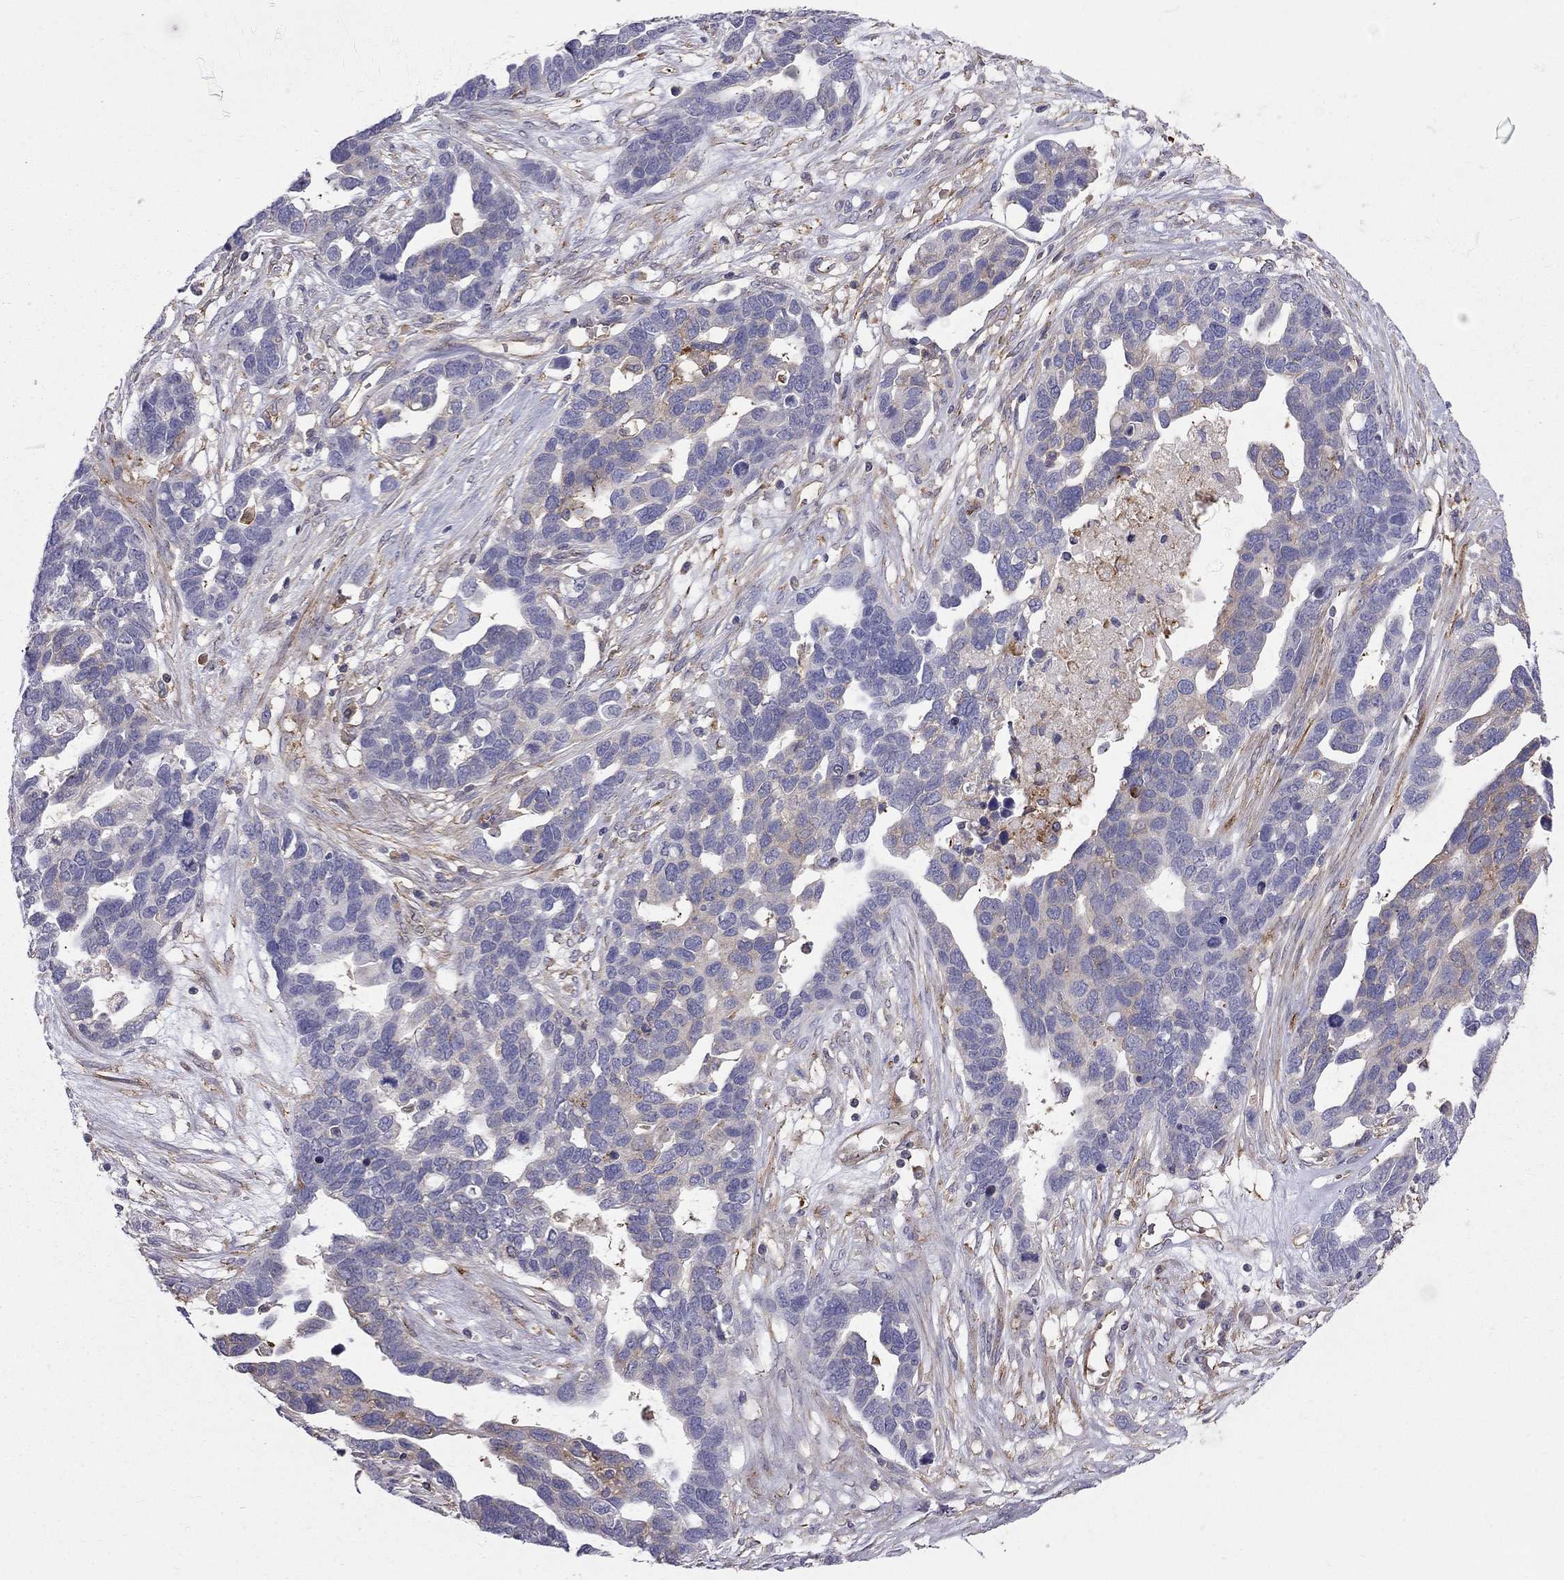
{"staining": {"intensity": "negative", "quantity": "none", "location": "none"}, "tissue": "ovarian cancer", "cell_type": "Tumor cells", "image_type": "cancer", "snomed": [{"axis": "morphology", "description": "Cystadenocarcinoma, serous, NOS"}, {"axis": "topography", "description": "Ovary"}], "caption": "A high-resolution histopathology image shows immunohistochemistry (IHC) staining of serous cystadenocarcinoma (ovarian), which reveals no significant expression in tumor cells. The staining is performed using DAB brown chromogen with nuclei counter-stained in using hematoxylin.", "gene": "EIF4E3", "patient": {"sex": "female", "age": 54}}